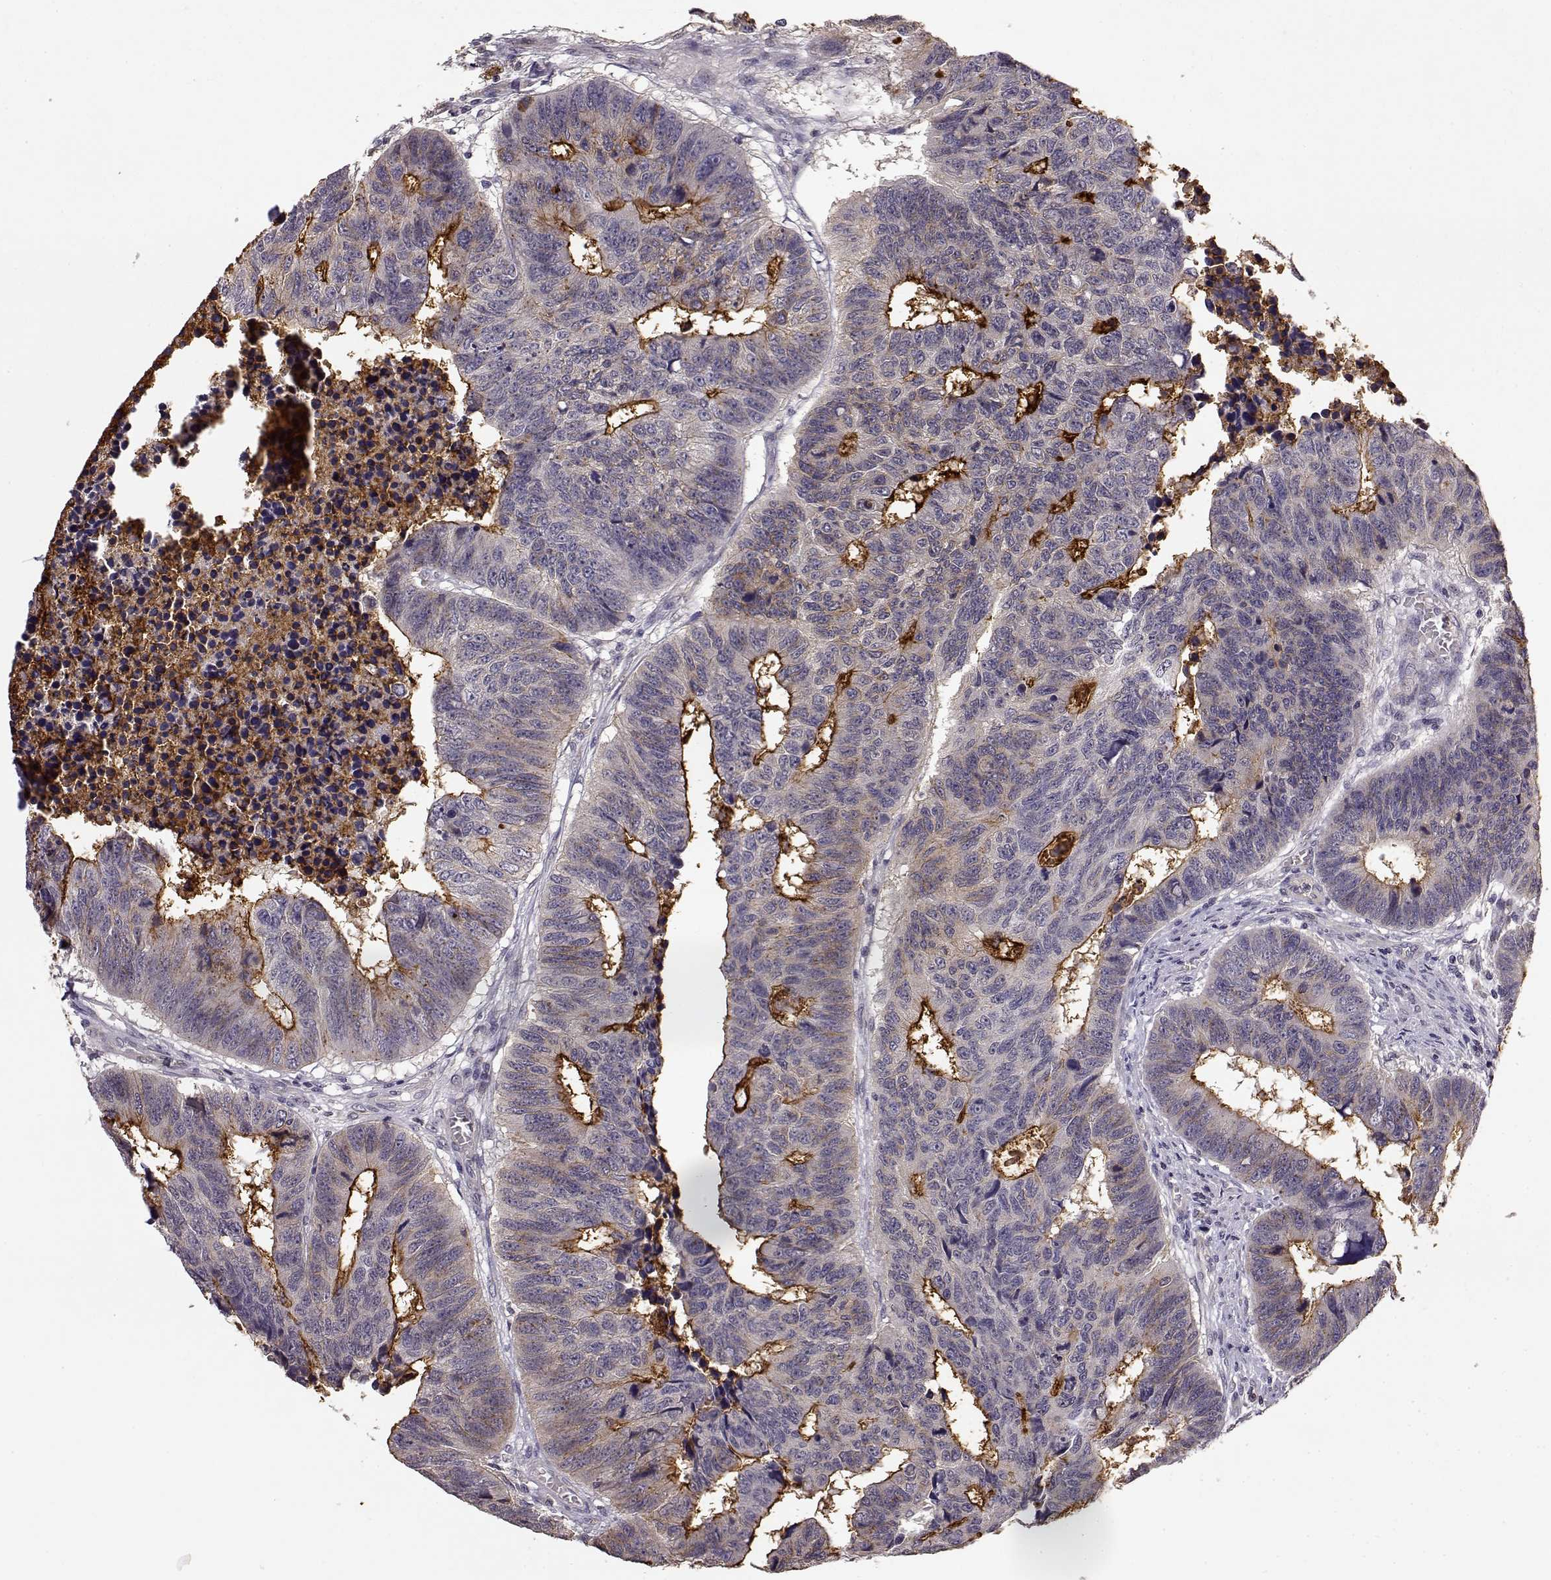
{"staining": {"intensity": "moderate", "quantity": "<25%", "location": "cytoplasmic/membranous"}, "tissue": "colorectal cancer", "cell_type": "Tumor cells", "image_type": "cancer", "snomed": [{"axis": "morphology", "description": "Adenocarcinoma, NOS"}, {"axis": "topography", "description": "Rectum"}], "caption": "A brown stain highlights moderate cytoplasmic/membranous staining of a protein in human colorectal cancer (adenocarcinoma) tumor cells.", "gene": "IFITM1", "patient": {"sex": "female", "age": 85}}